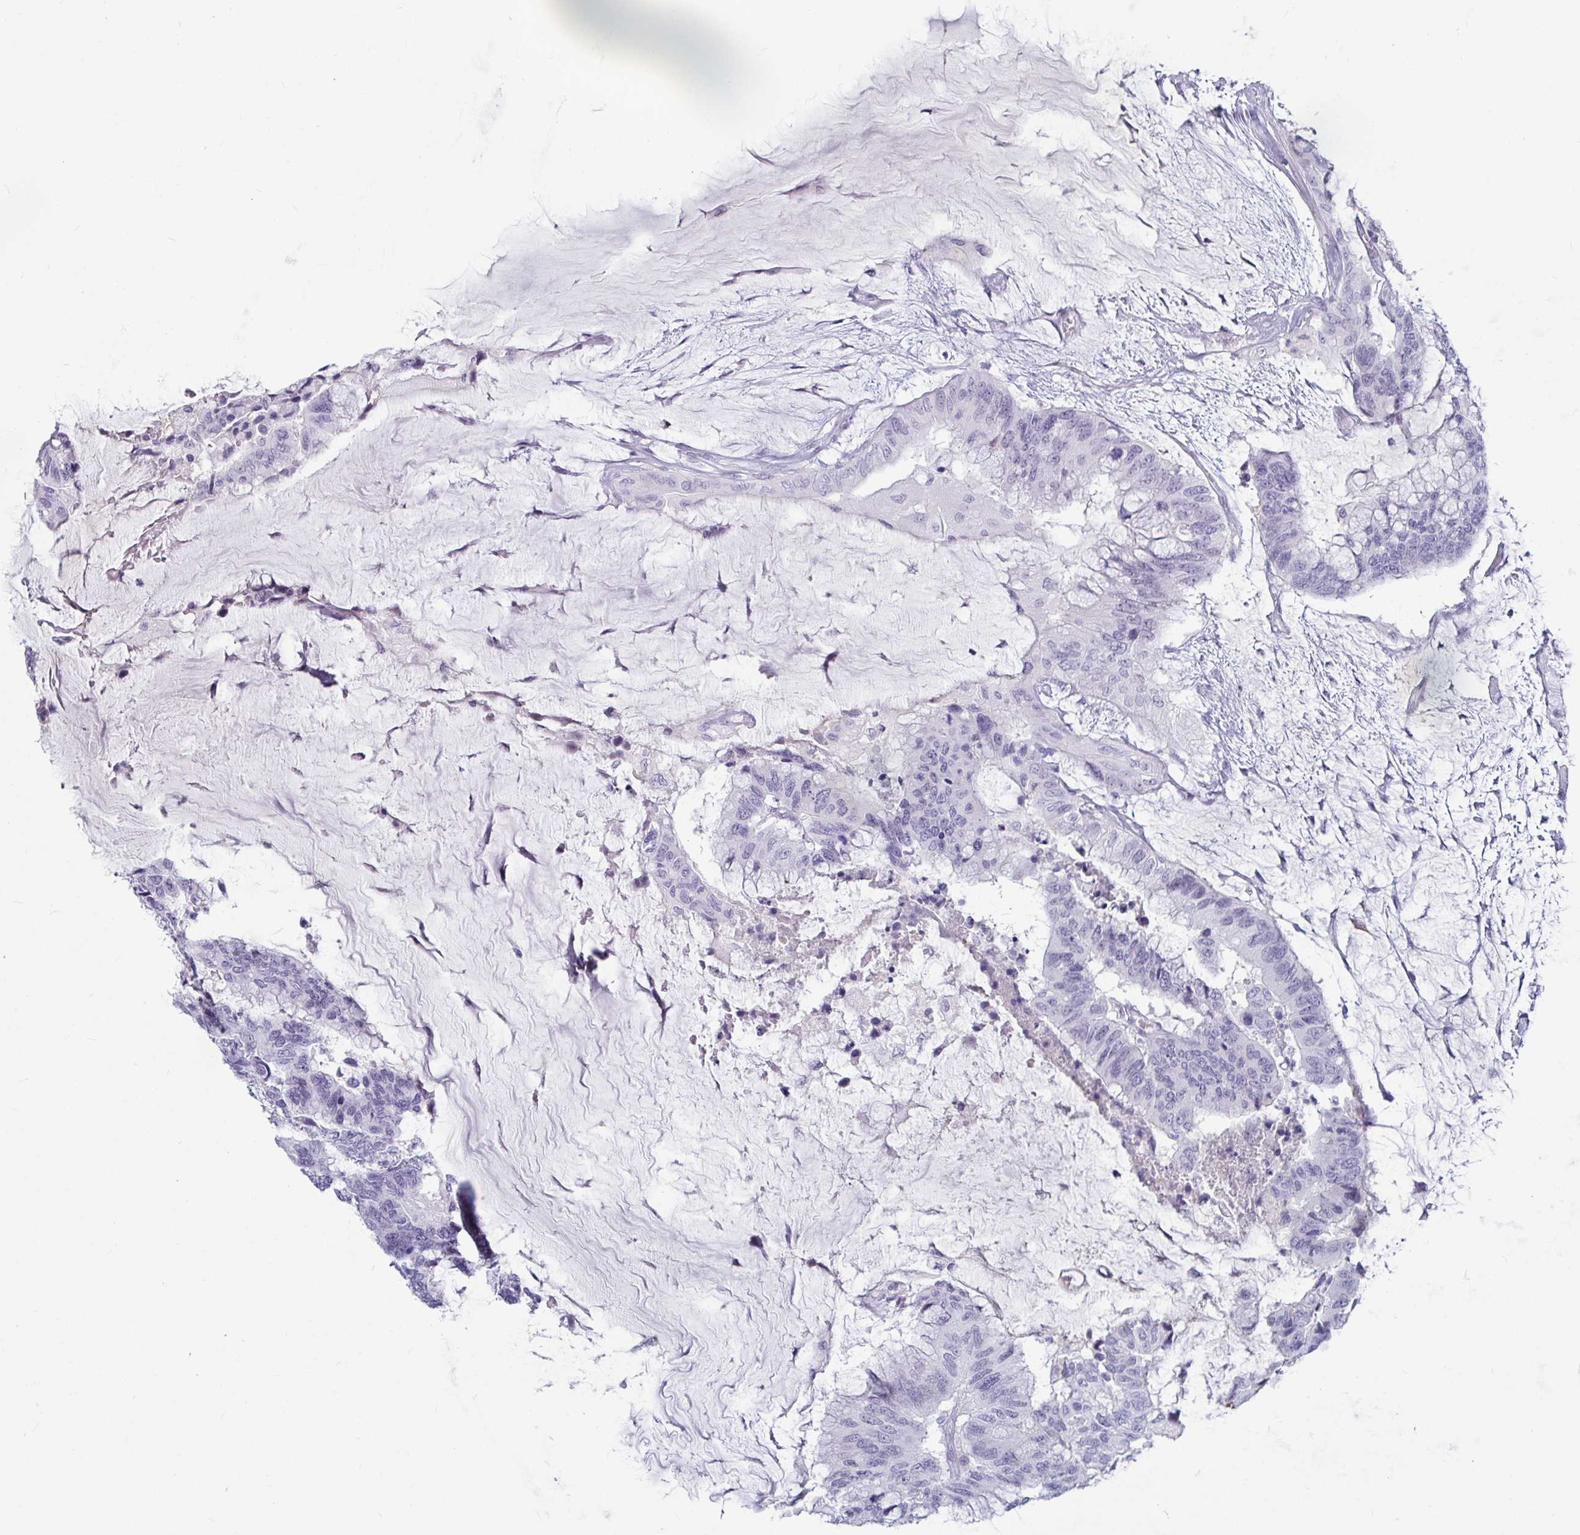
{"staining": {"intensity": "negative", "quantity": "none", "location": "none"}, "tissue": "colorectal cancer", "cell_type": "Tumor cells", "image_type": "cancer", "snomed": [{"axis": "morphology", "description": "Adenocarcinoma, NOS"}, {"axis": "topography", "description": "Rectum"}], "caption": "This is a image of IHC staining of colorectal cancer, which shows no staining in tumor cells.", "gene": "NPY", "patient": {"sex": "female", "age": 59}}